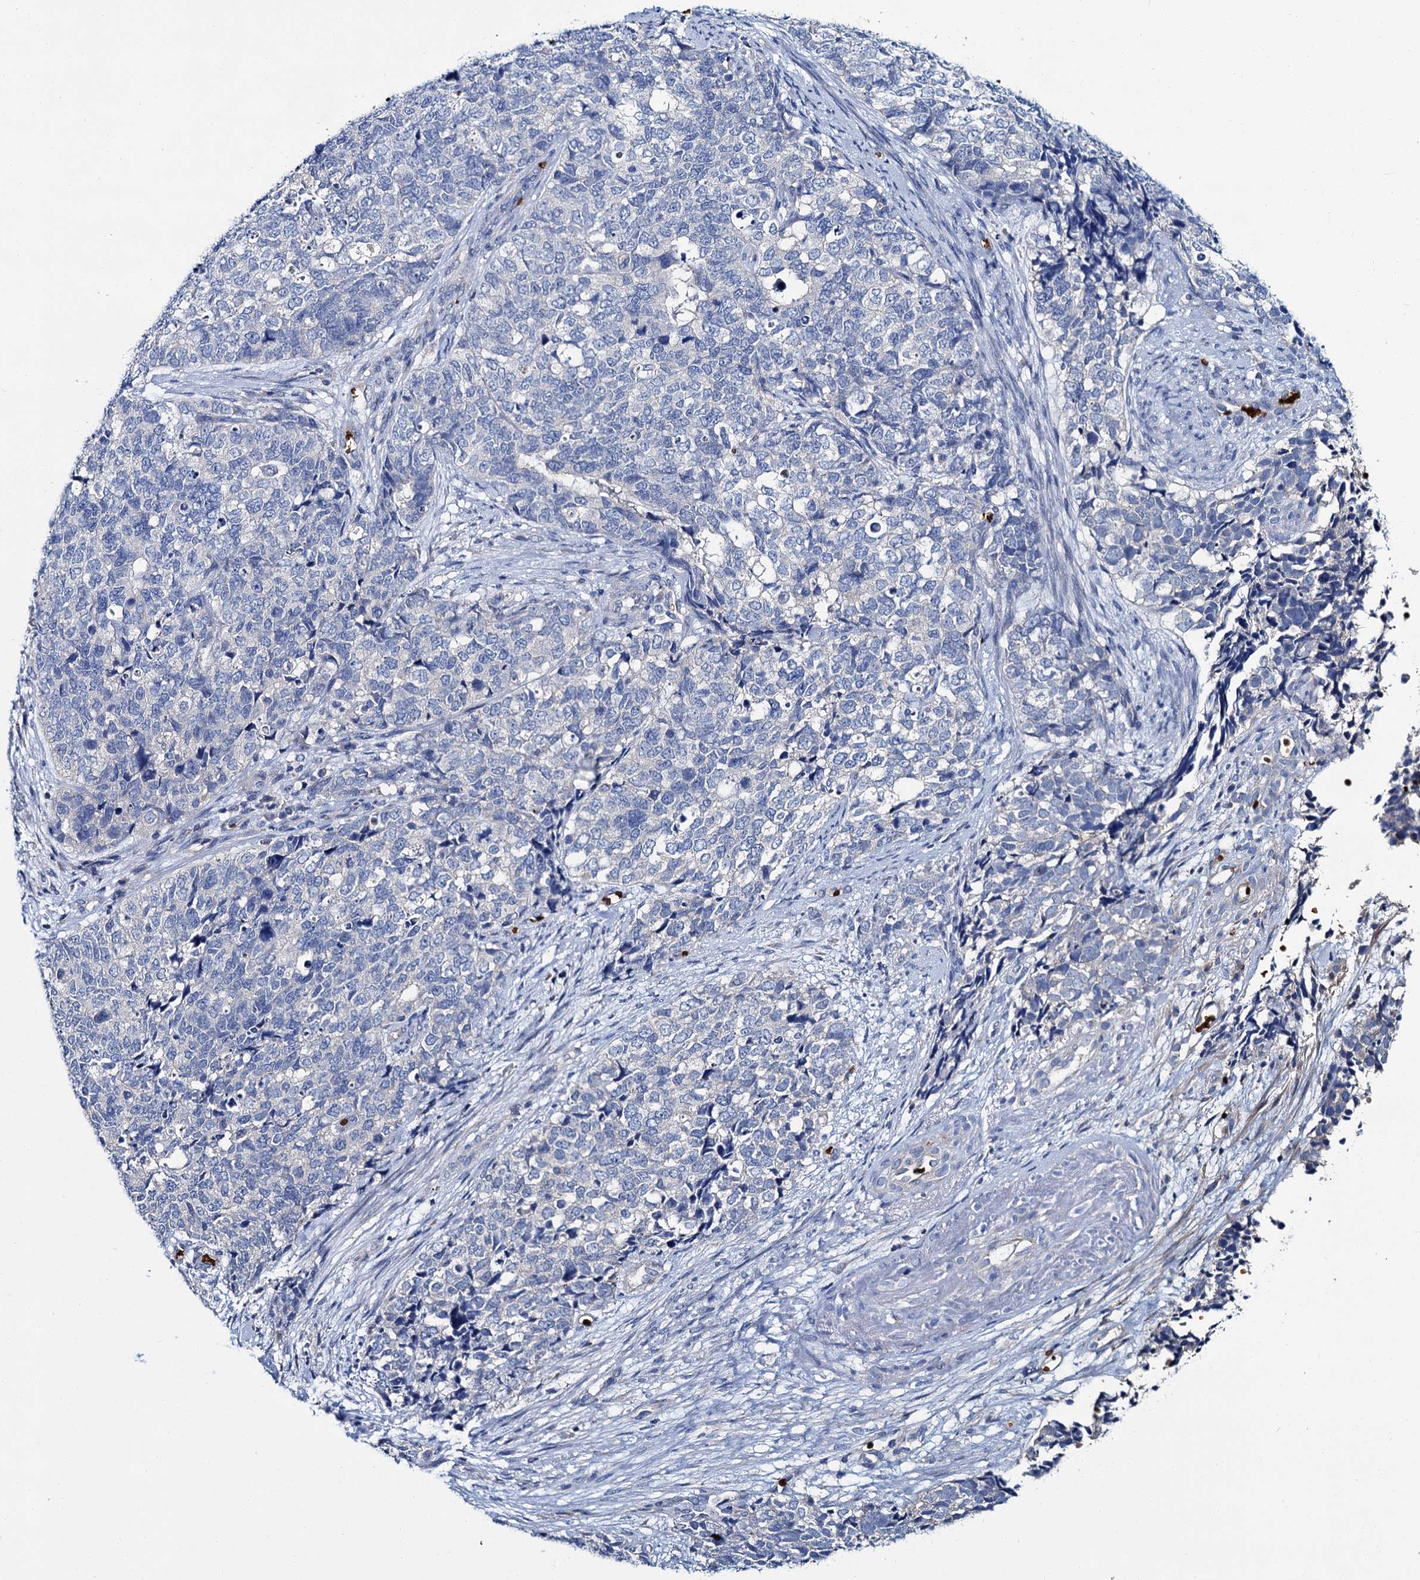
{"staining": {"intensity": "negative", "quantity": "none", "location": "none"}, "tissue": "cervical cancer", "cell_type": "Tumor cells", "image_type": "cancer", "snomed": [{"axis": "morphology", "description": "Squamous cell carcinoma, NOS"}, {"axis": "topography", "description": "Cervix"}], "caption": "Tumor cells show no significant protein staining in squamous cell carcinoma (cervical). (Brightfield microscopy of DAB (3,3'-diaminobenzidine) IHC at high magnification).", "gene": "ATG2A", "patient": {"sex": "female", "age": 63}}